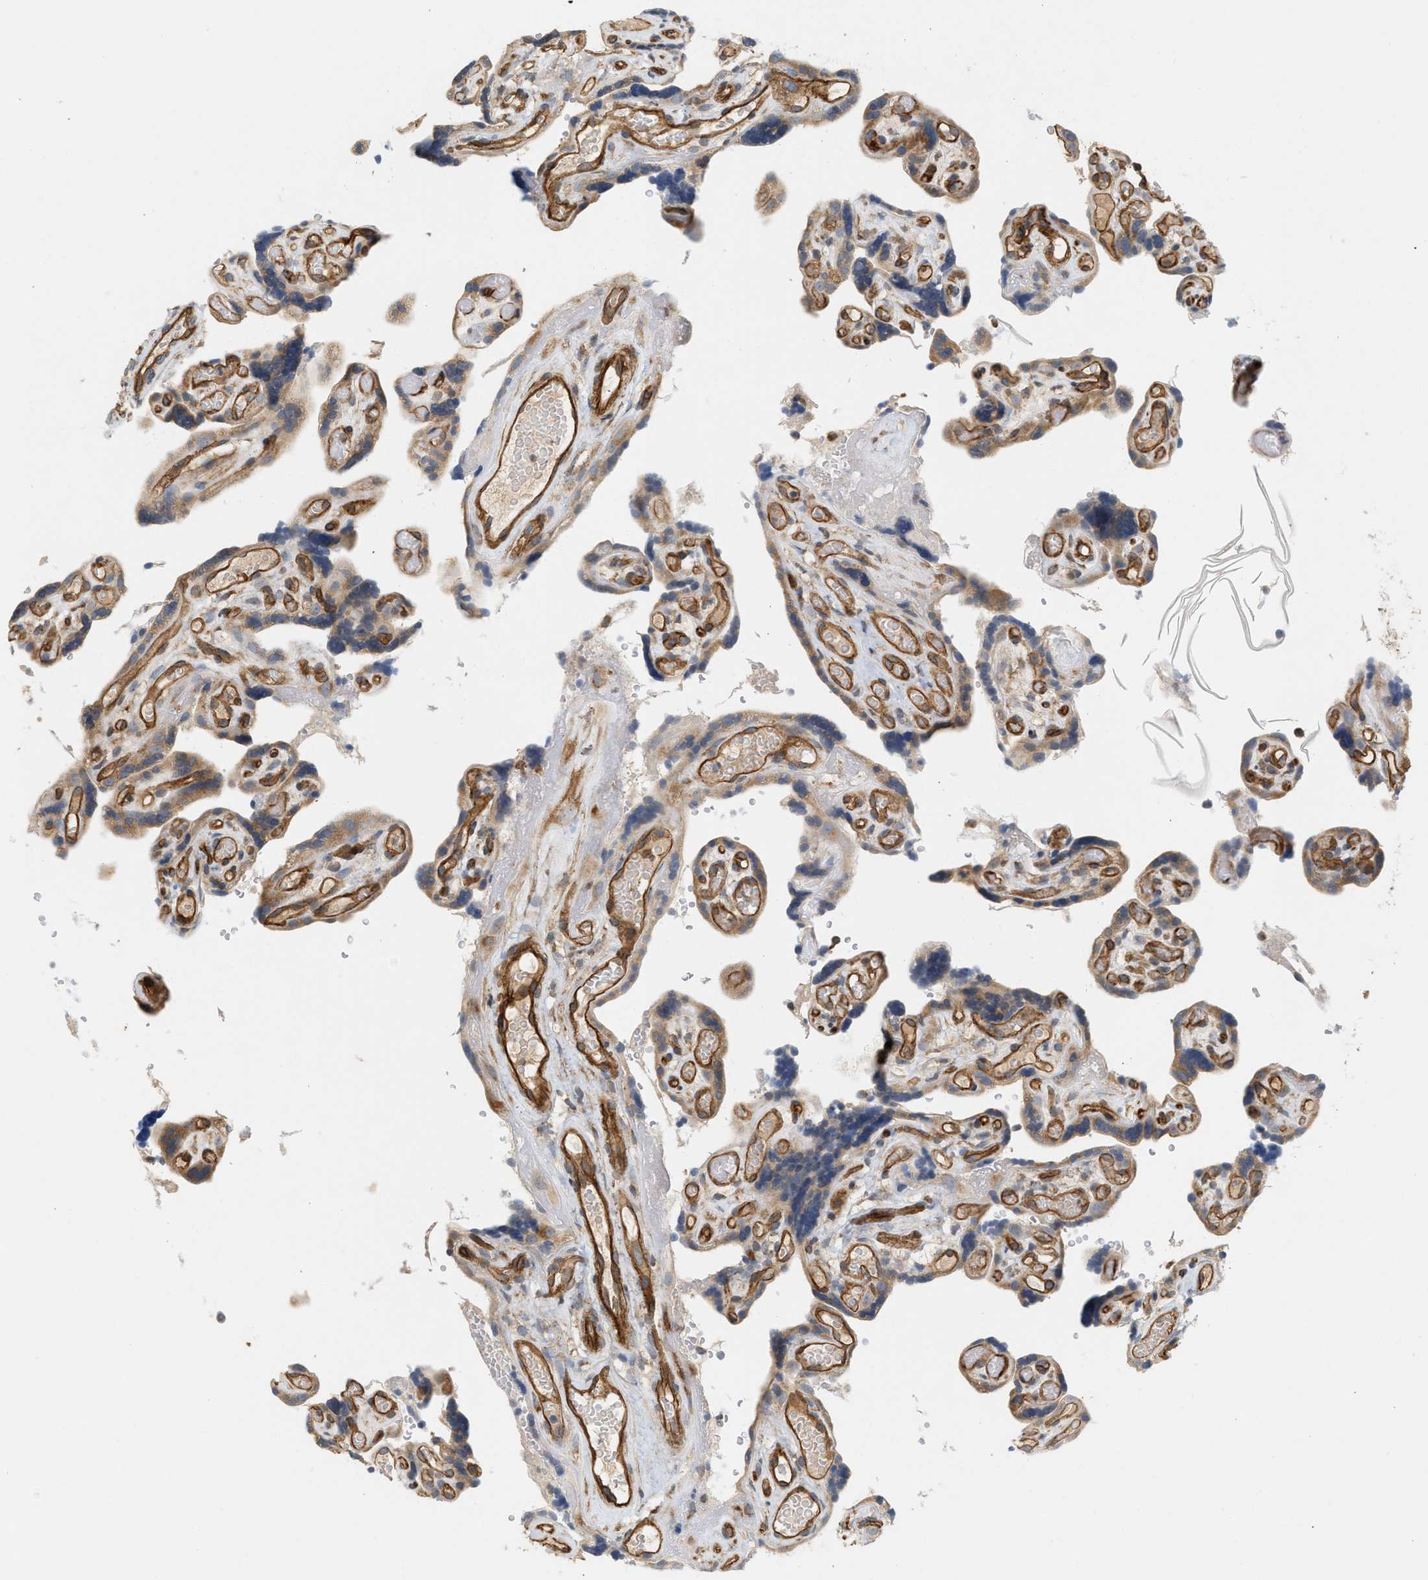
{"staining": {"intensity": "moderate", "quantity": ">75%", "location": "cytoplasmic/membranous"}, "tissue": "placenta", "cell_type": "Trophoblastic cells", "image_type": "normal", "snomed": [{"axis": "morphology", "description": "Normal tissue, NOS"}, {"axis": "topography", "description": "Placenta"}], "caption": "An image of placenta stained for a protein shows moderate cytoplasmic/membranous brown staining in trophoblastic cells.", "gene": "SVOP", "patient": {"sex": "female", "age": 30}}